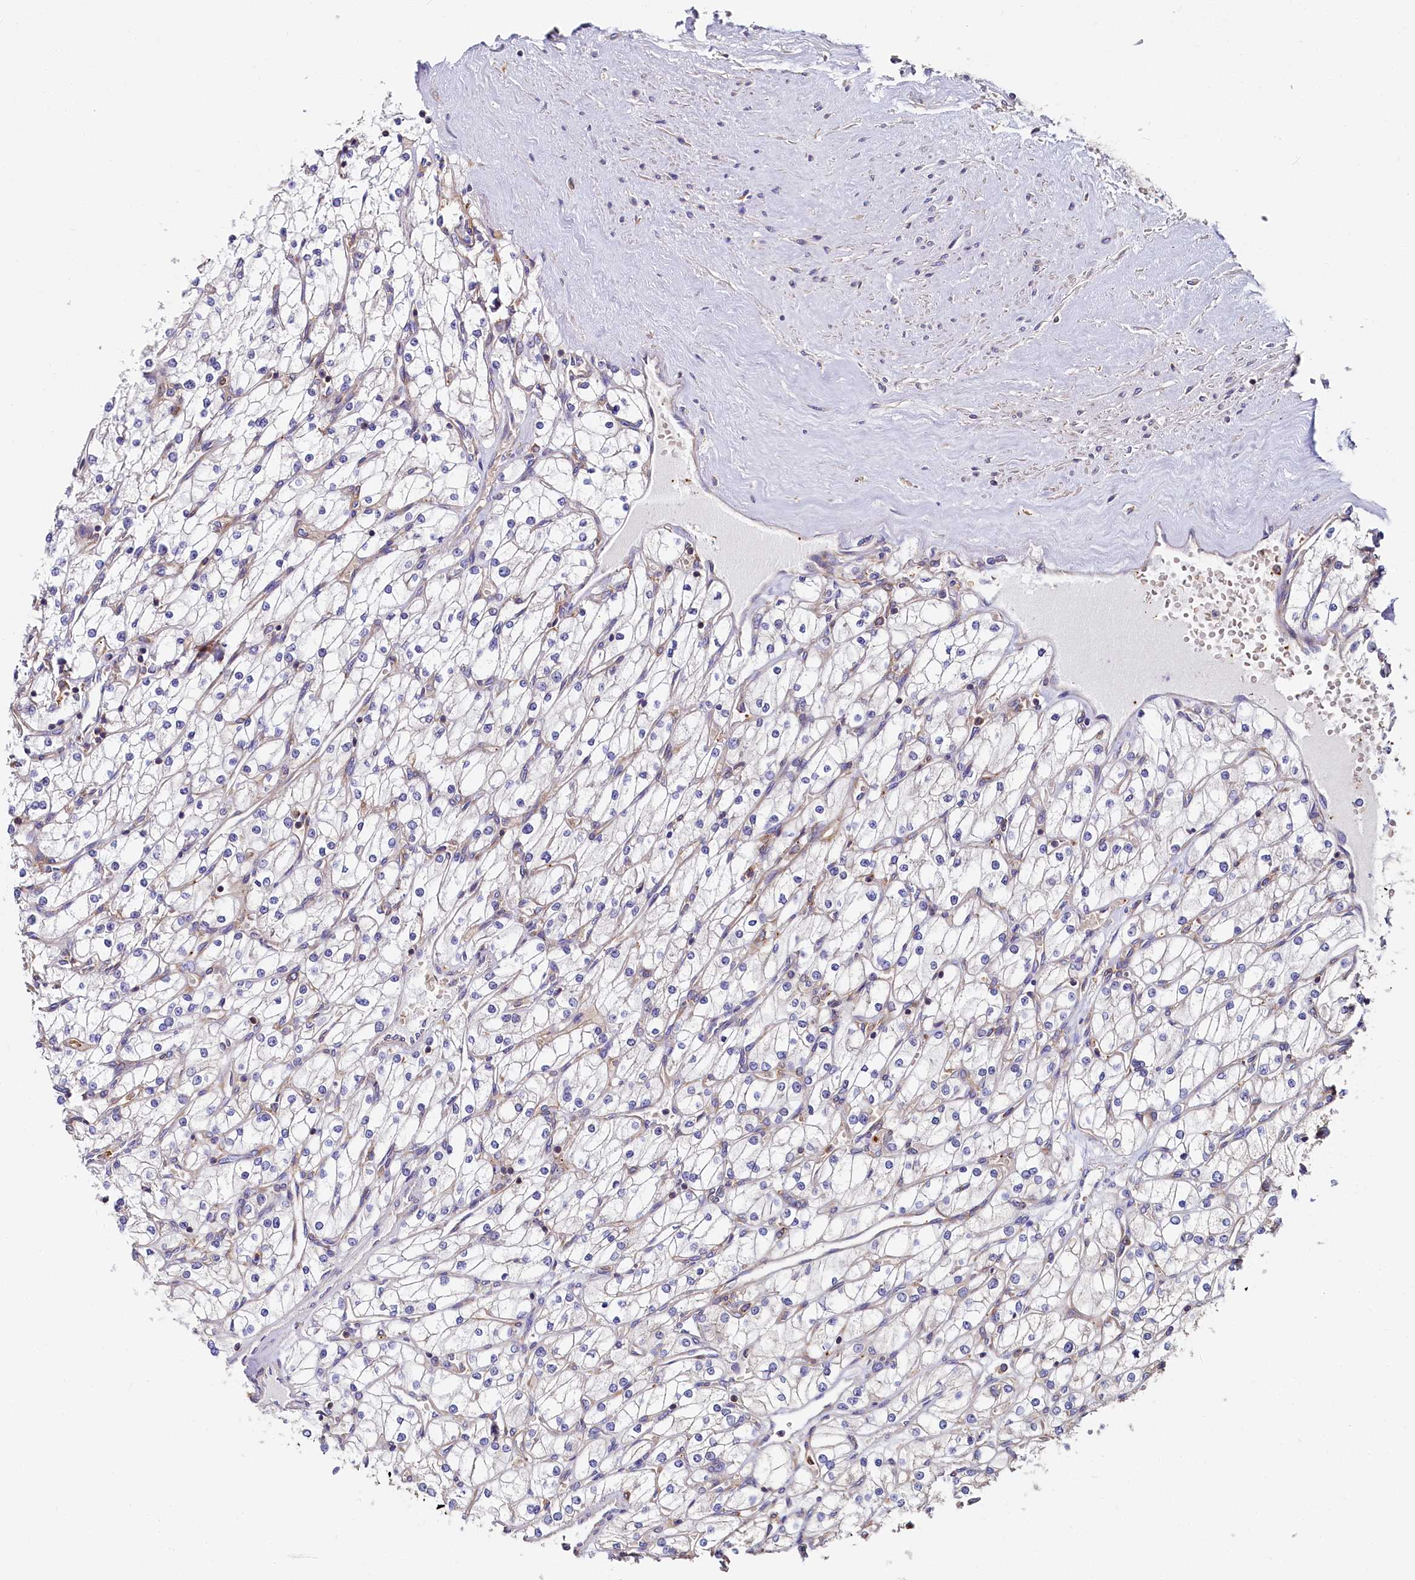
{"staining": {"intensity": "negative", "quantity": "none", "location": "none"}, "tissue": "renal cancer", "cell_type": "Tumor cells", "image_type": "cancer", "snomed": [{"axis": "morphology", "description": "Adenocarcinoma, NOS"}, {"axis": "topography", "description": "Kidney"}], "caption": "IHC micrograph of renal cancer (adenocarcinoma) stained for a protein (brown), which reveals no staining in tumor cells.", "gene": "PPIP5K1", "patient": {"sex": "male", "age": 80}}